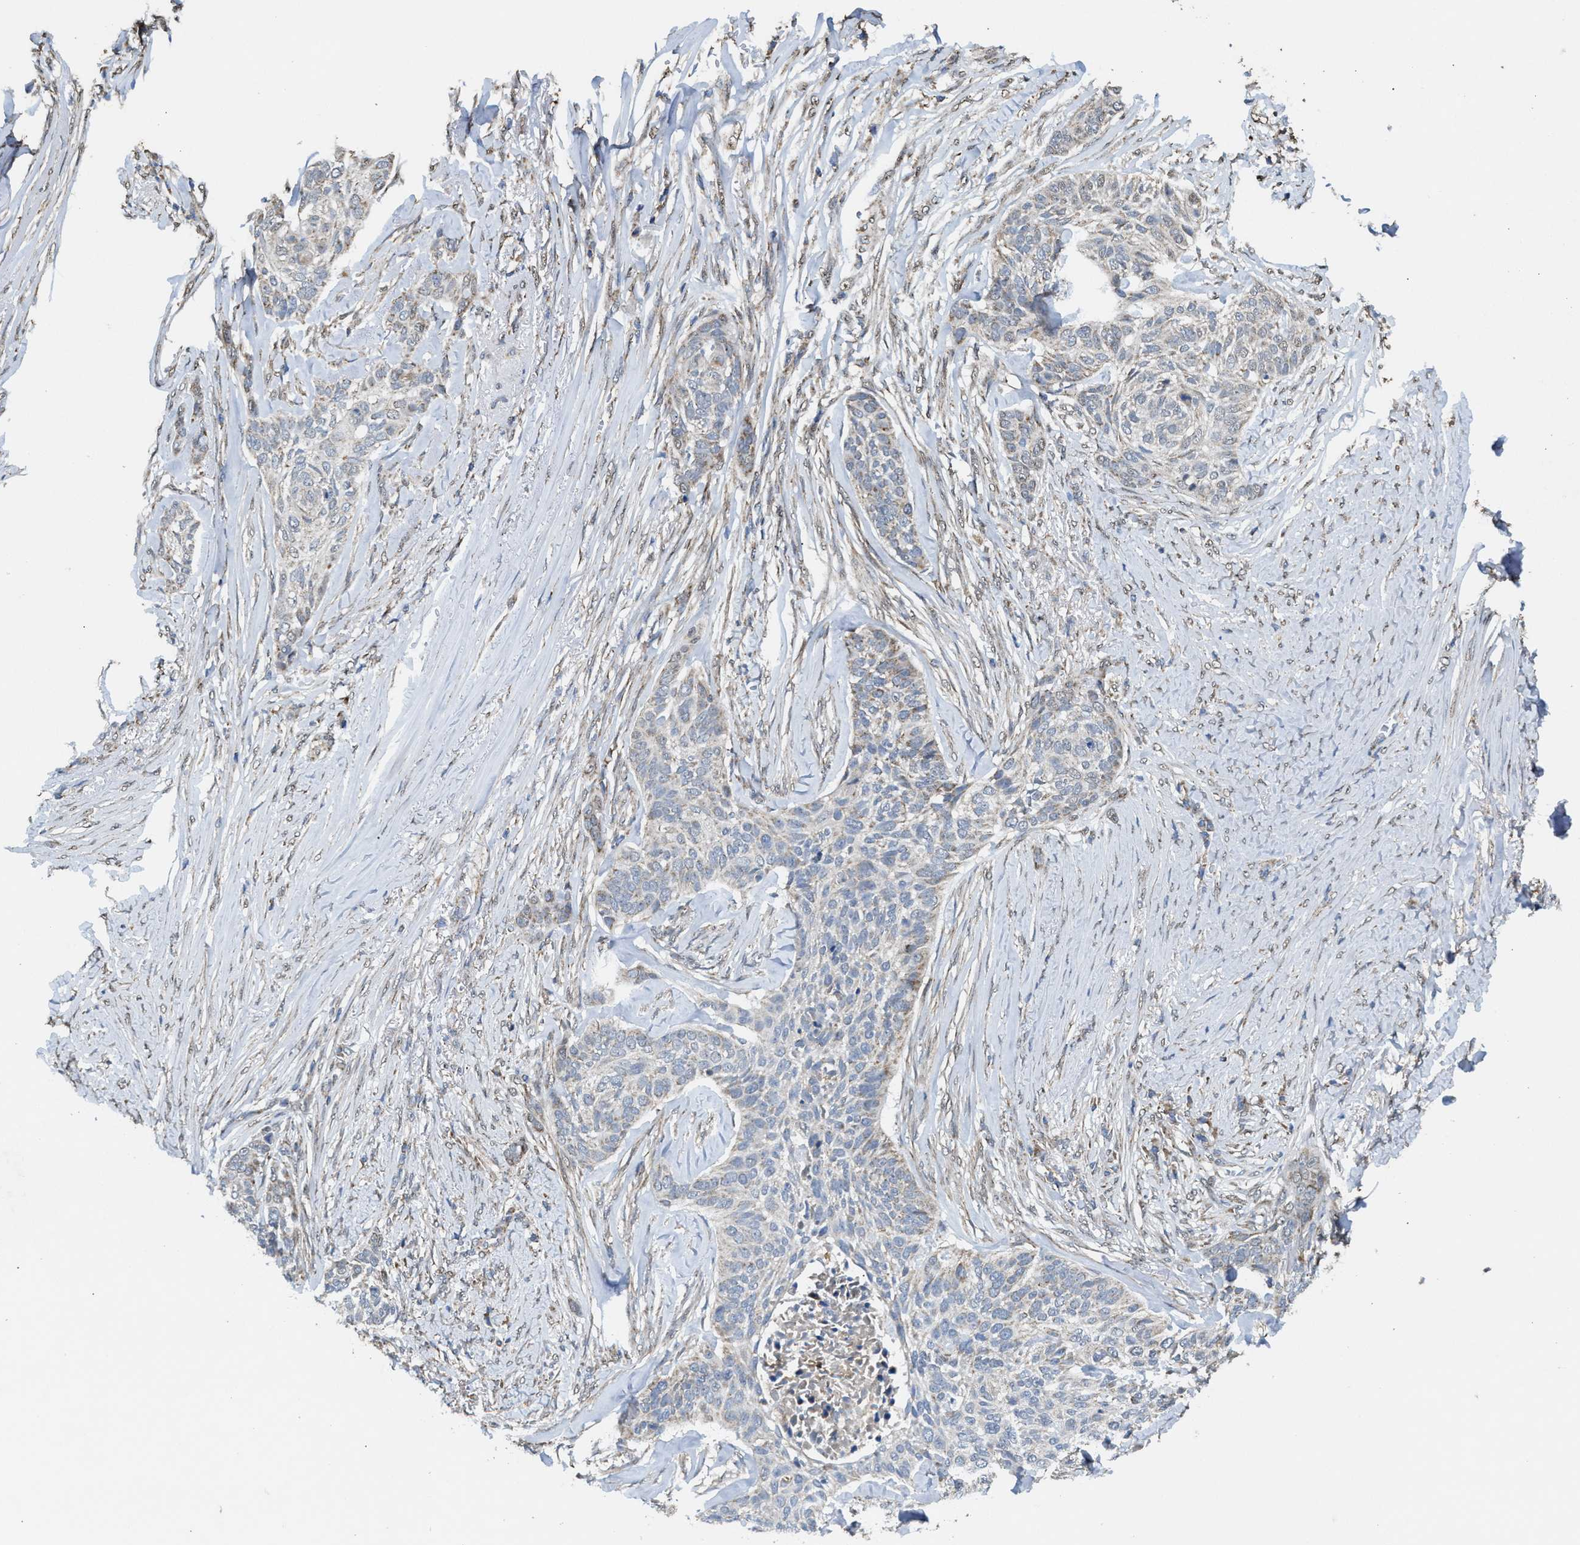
{"staining": {"intensity": "negative", "quantity": "none", "location": "none"}, "tissue": "skin cancer", "cell_type": "Tumor cells", "image_type": "cancer", "snomed": [{"axis": "morphology", "description": "Basal cell carcinoma"}, {"axis": "topography", "description": "Skin"}], "caption": "Tumor cells show no significant protein staining in skin cancer (basal cell carcinoma).", "gene": "TACO1", "patient": {"sex": "male", "age": 85}}